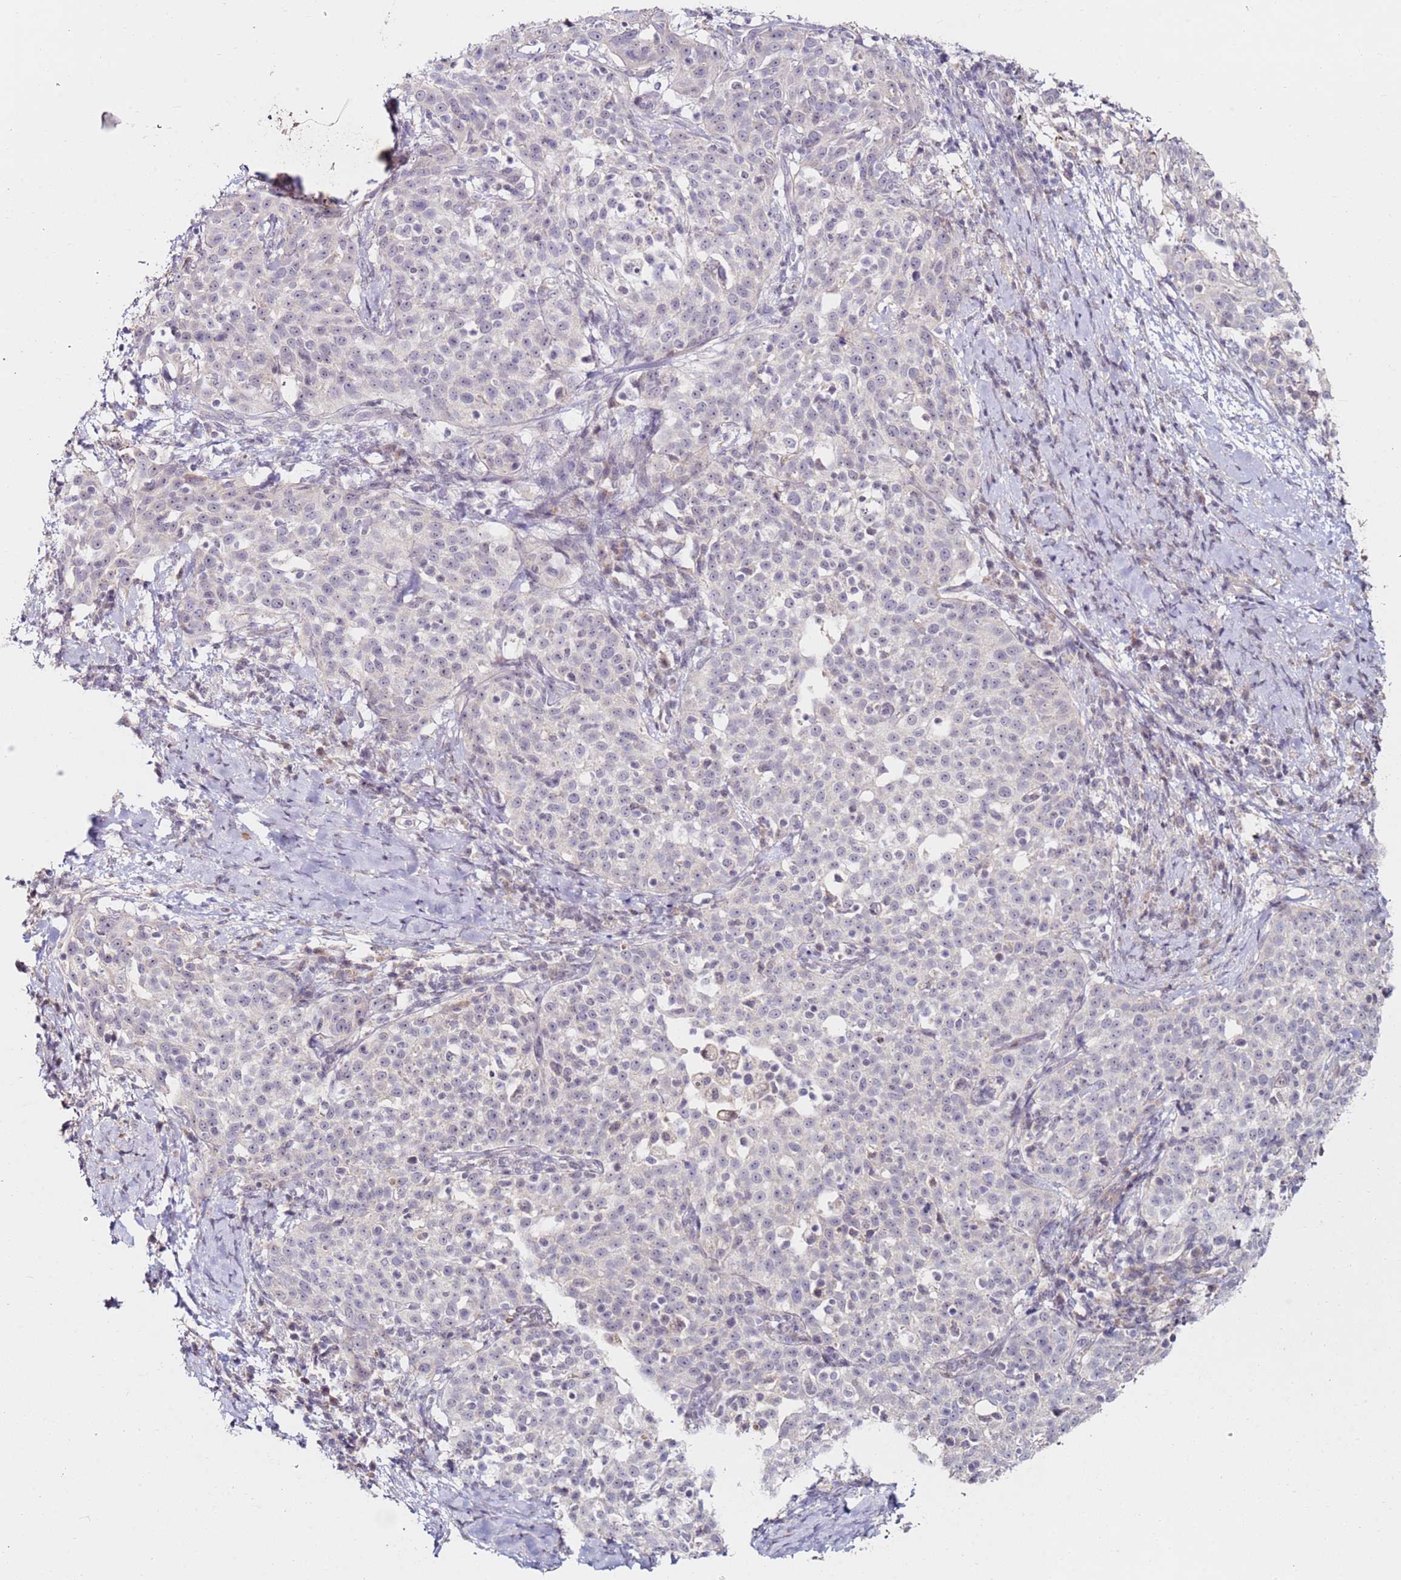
{"staining": {"intensity": "negative", "quantity": "none", "location": "none"}, "tissue": "cervical cancer", "cell_type": "Tumor cells", "image_type": "cancer", "snomed": [{"axis": "morphology", "description": "Squamous cell carcinoma, NOS"}, {"axis": "topography", "description": "Cervix"}], "caption": "A high-resolution micrograph shows immunohistochemistry staining of cervical squamous cell carcinoma, which shows no significant expression in tumor cells. (DAB immunohistochemistry, high magnification).", "gene": "RARS2", "patient": {"sex": "female", "age": 57}}